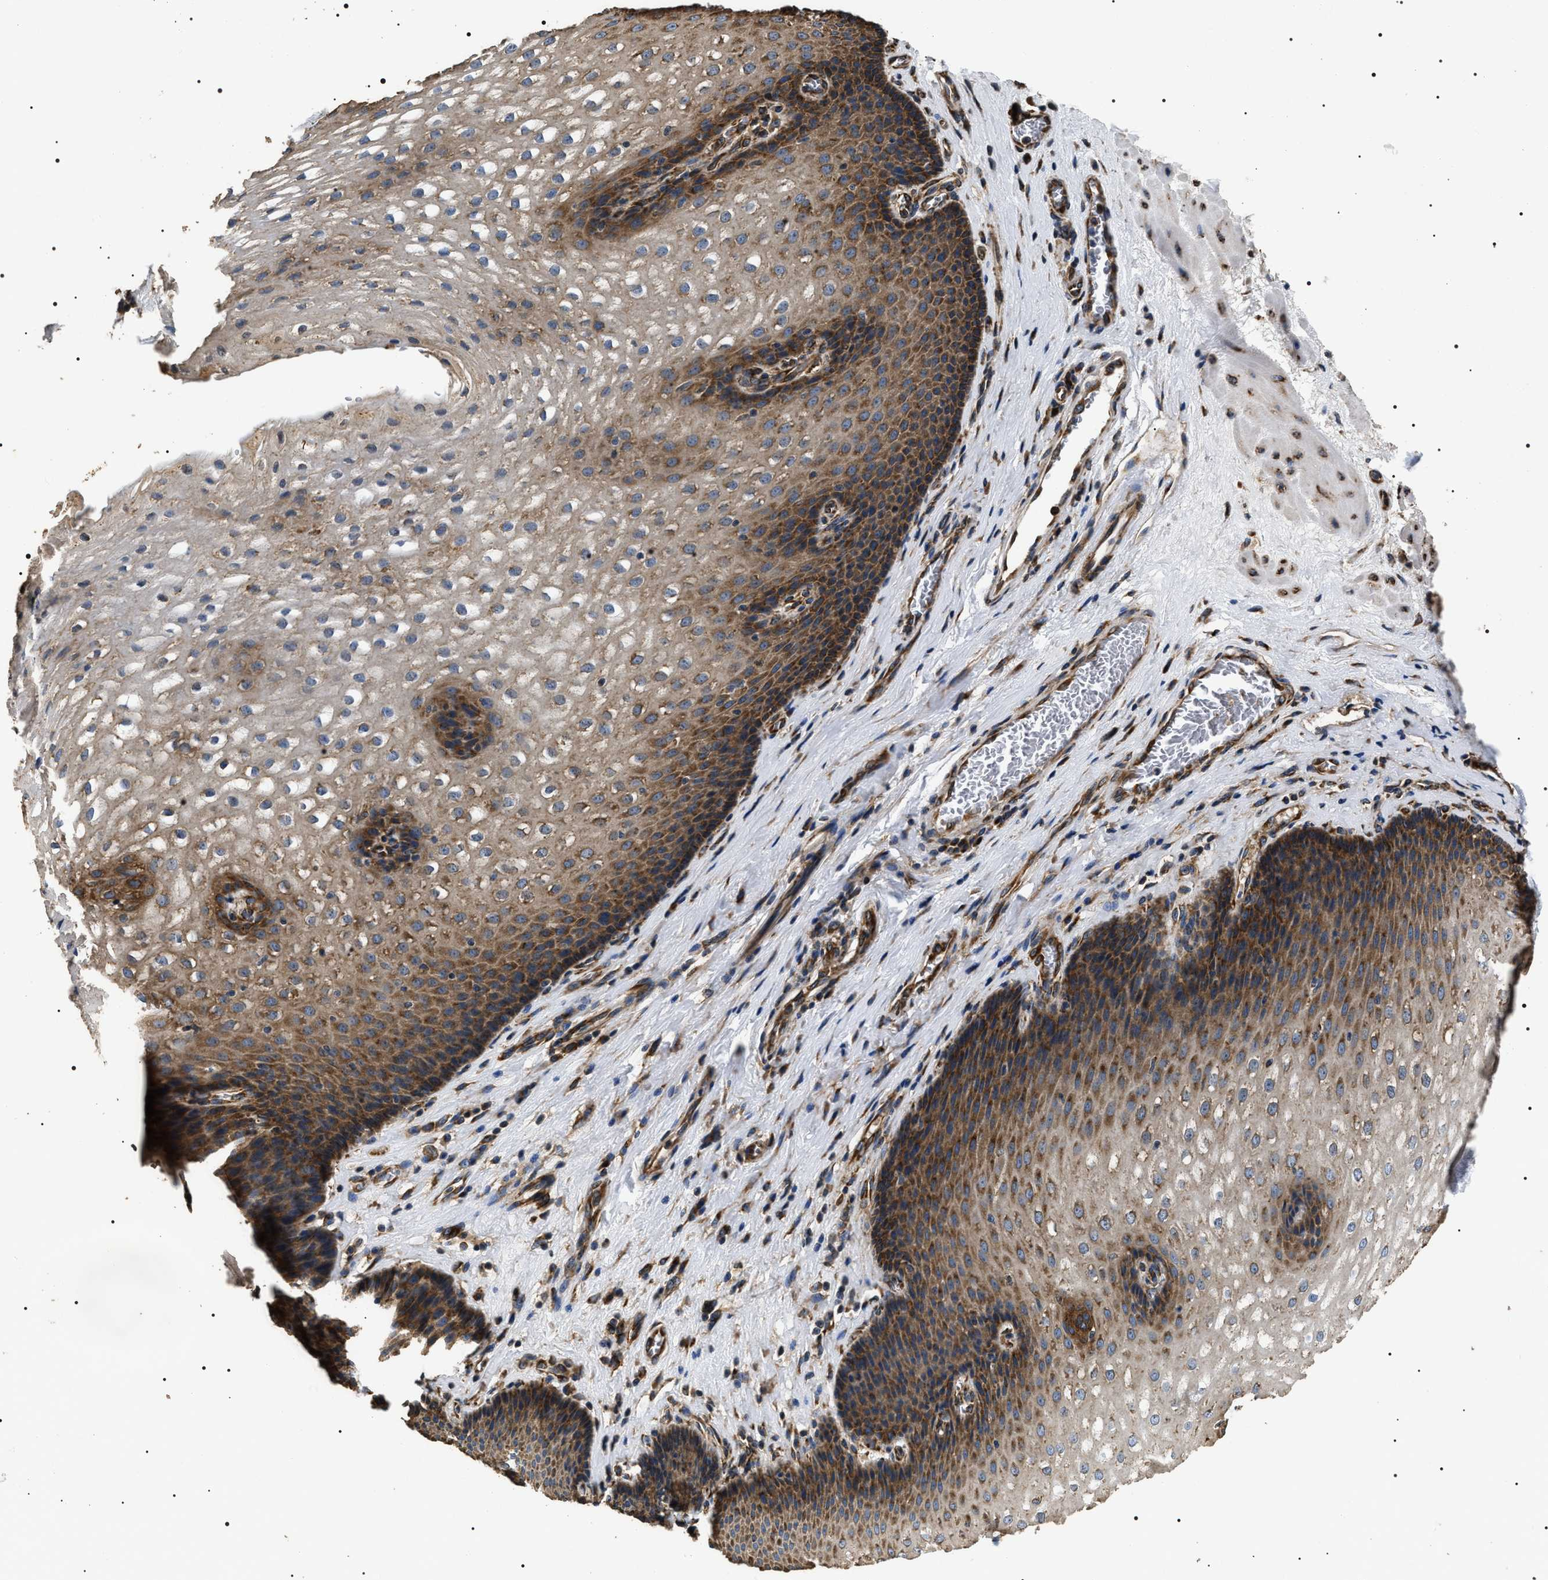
{"staining": {"intensity": "moderate", "quantity": ">75%", "location": "cytoplasmic/membranous"}, "tissue": "esophagus", "cell_type": "Squamous epithelial cells", "image_type": "normal", "snomed": [{"axis": "morphology", "description": "Normal tissue, NOS"}, {"axis": "topography", "description": "Esophagus"}], "caption": "Normal esophagus reveals moderate cytoplasmic/membranous positivity in approximately >75% of squamous epithelial cells.", "gene": "KTN1", "patient": {"sex": "male", "age": 48}}